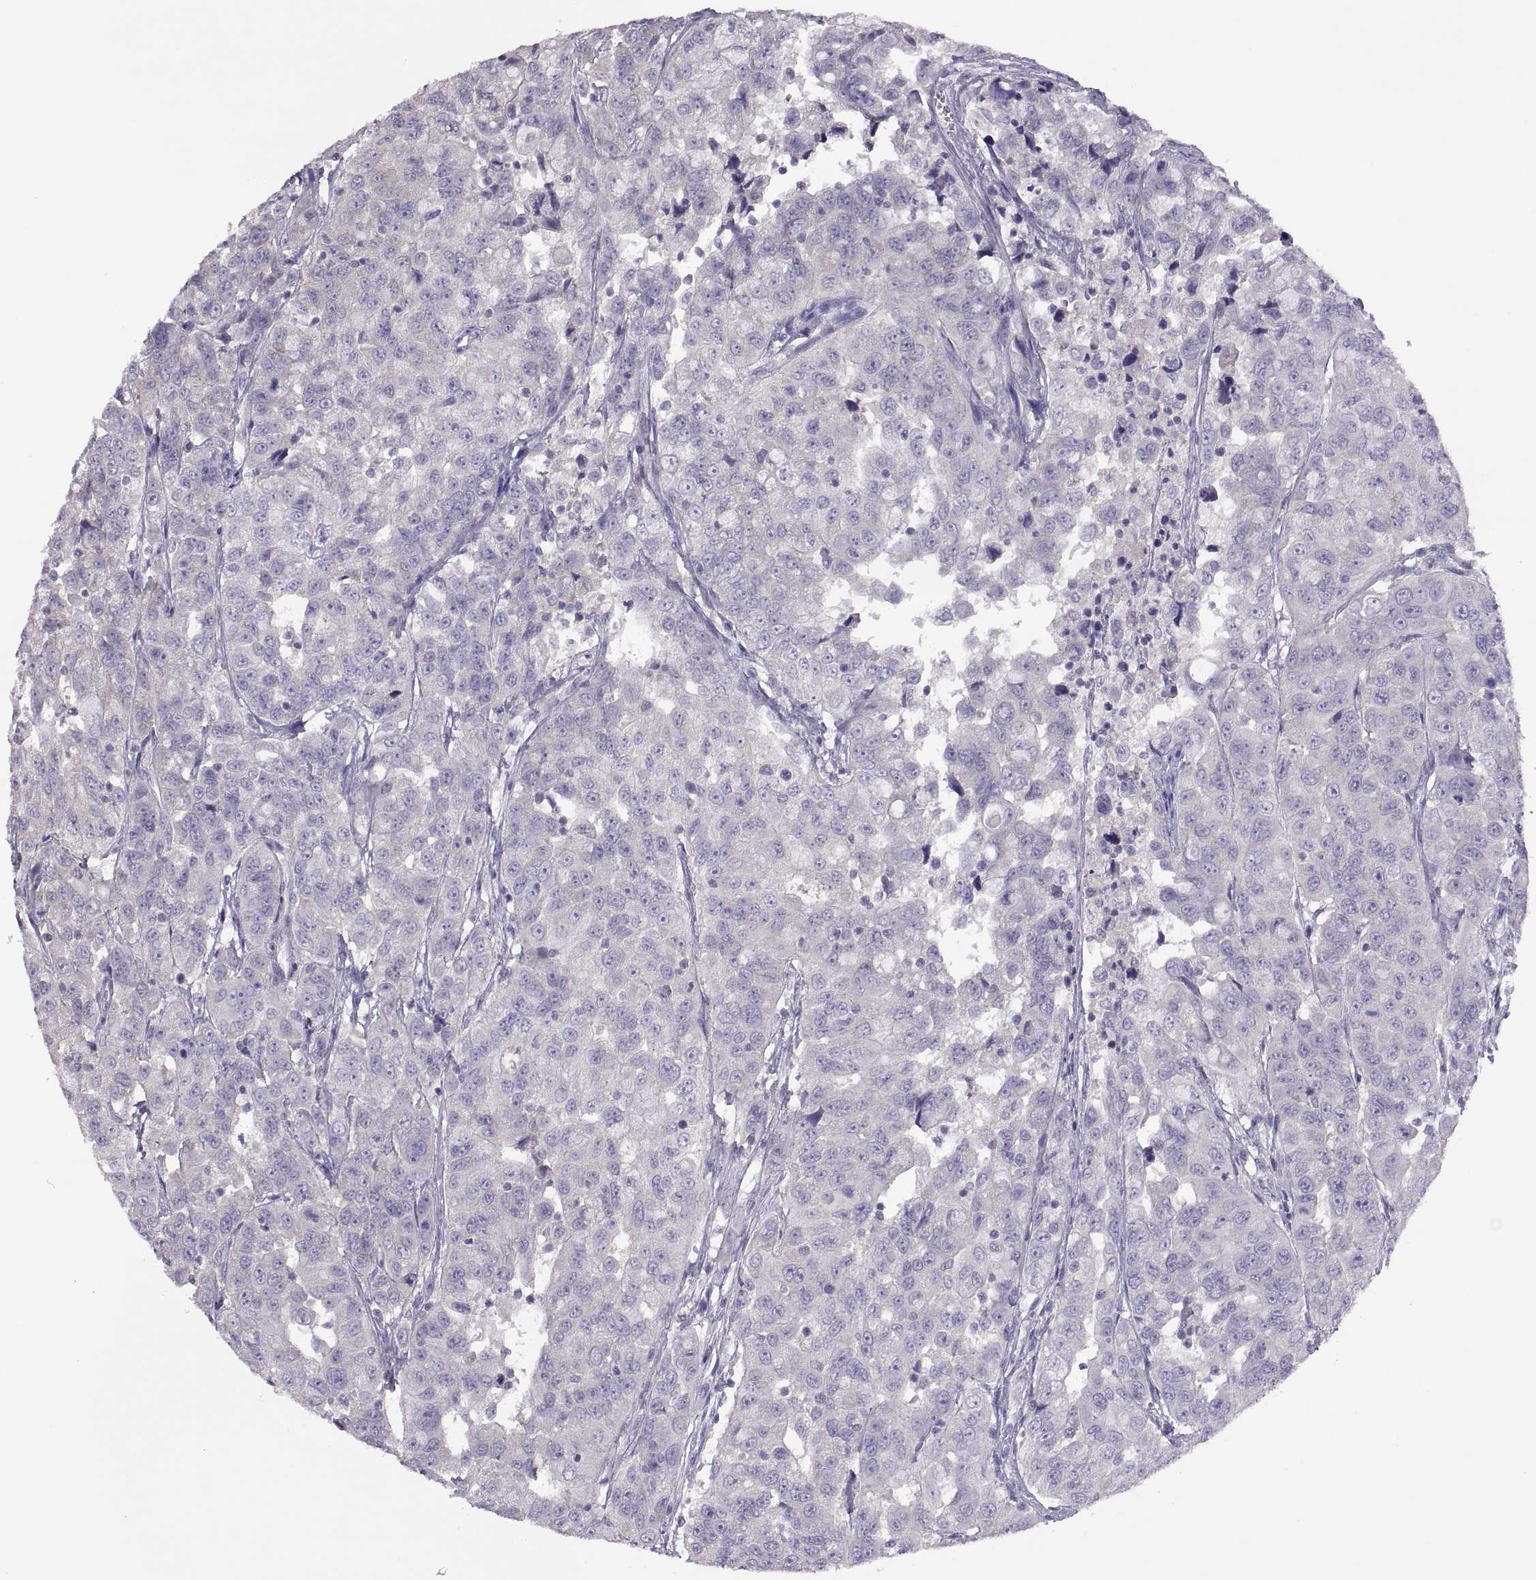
{"staining": {"intensity": "negative", "quantity": "none", "location": "none"}, "tissue": "urothelial cancer", "cell_type": "Tumor cells", "image_type": "cancer", "snomed": [{"axis": "morphology", "description": "Urothelial carcinoma, NOS"}, {"axis": "morphology", "description": "Urothelial carcinoma, High grade"}, {"axis": "topography", "description": "Urinary bladder"}], "caption": "Human urothelial carcinoma (high-grade) stained for a protein using immunohistochemistry shows no positivity in tumor cells.", "gene": "TBX19", "patient": {"sex": "female", "age": 73}}